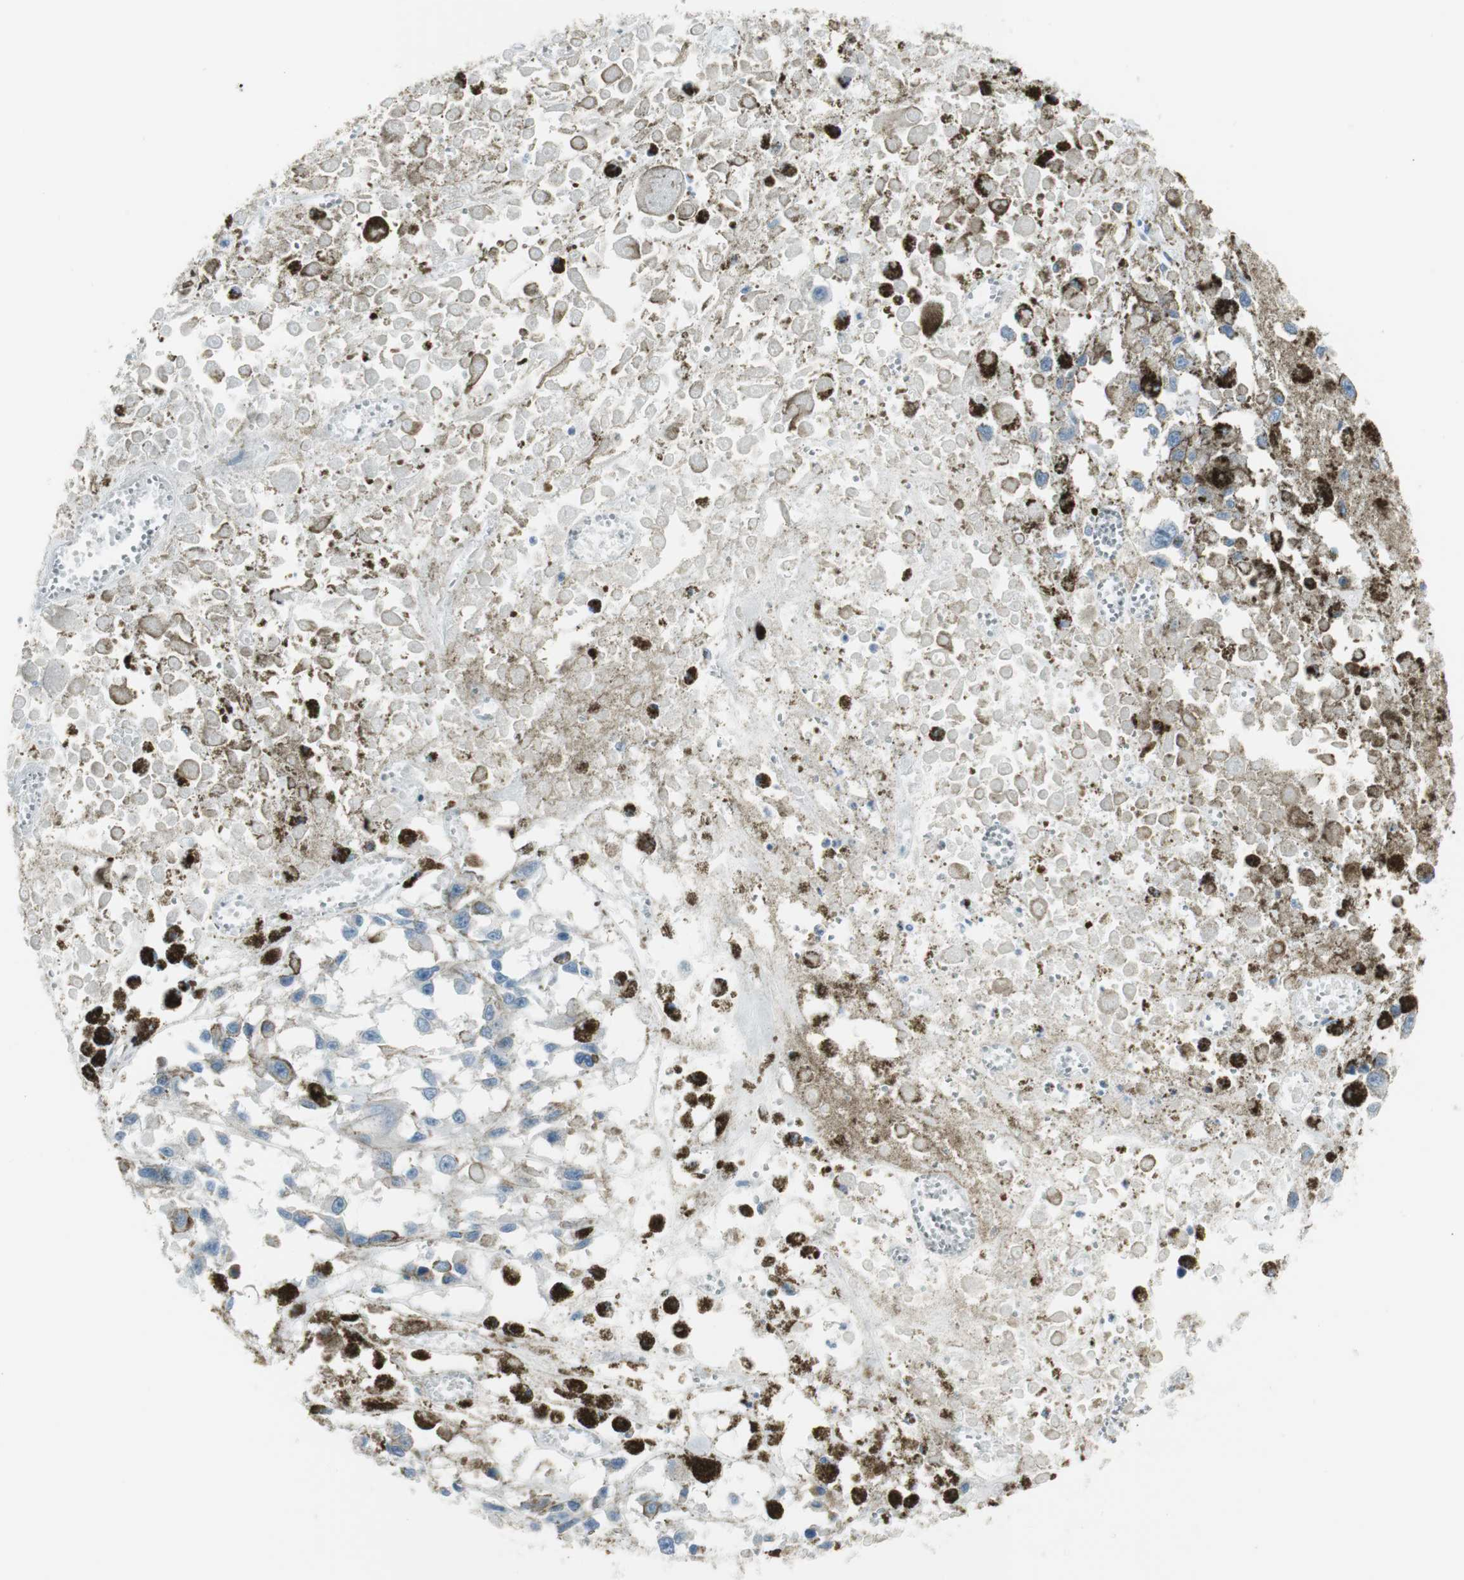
{"staining": {"intensity": "negative", "quantity": "none", "location": "none"}, "tissue": "melanoma", "cell_type": "Tumor cells", "image_type": "cancer", "snomed": [{"axis": "morphology", "description": "Malignant melanoma, Metastatic site"}, {"axis": "topography", "description": "Lymph node"}], "caption": "Immunohistochemistry (IHC) of malignant melanoma (metastatic site) exhibits no expression in tumor cells.", "gene": "AGR2", "patient": {"sex": "male", "age": 59}}